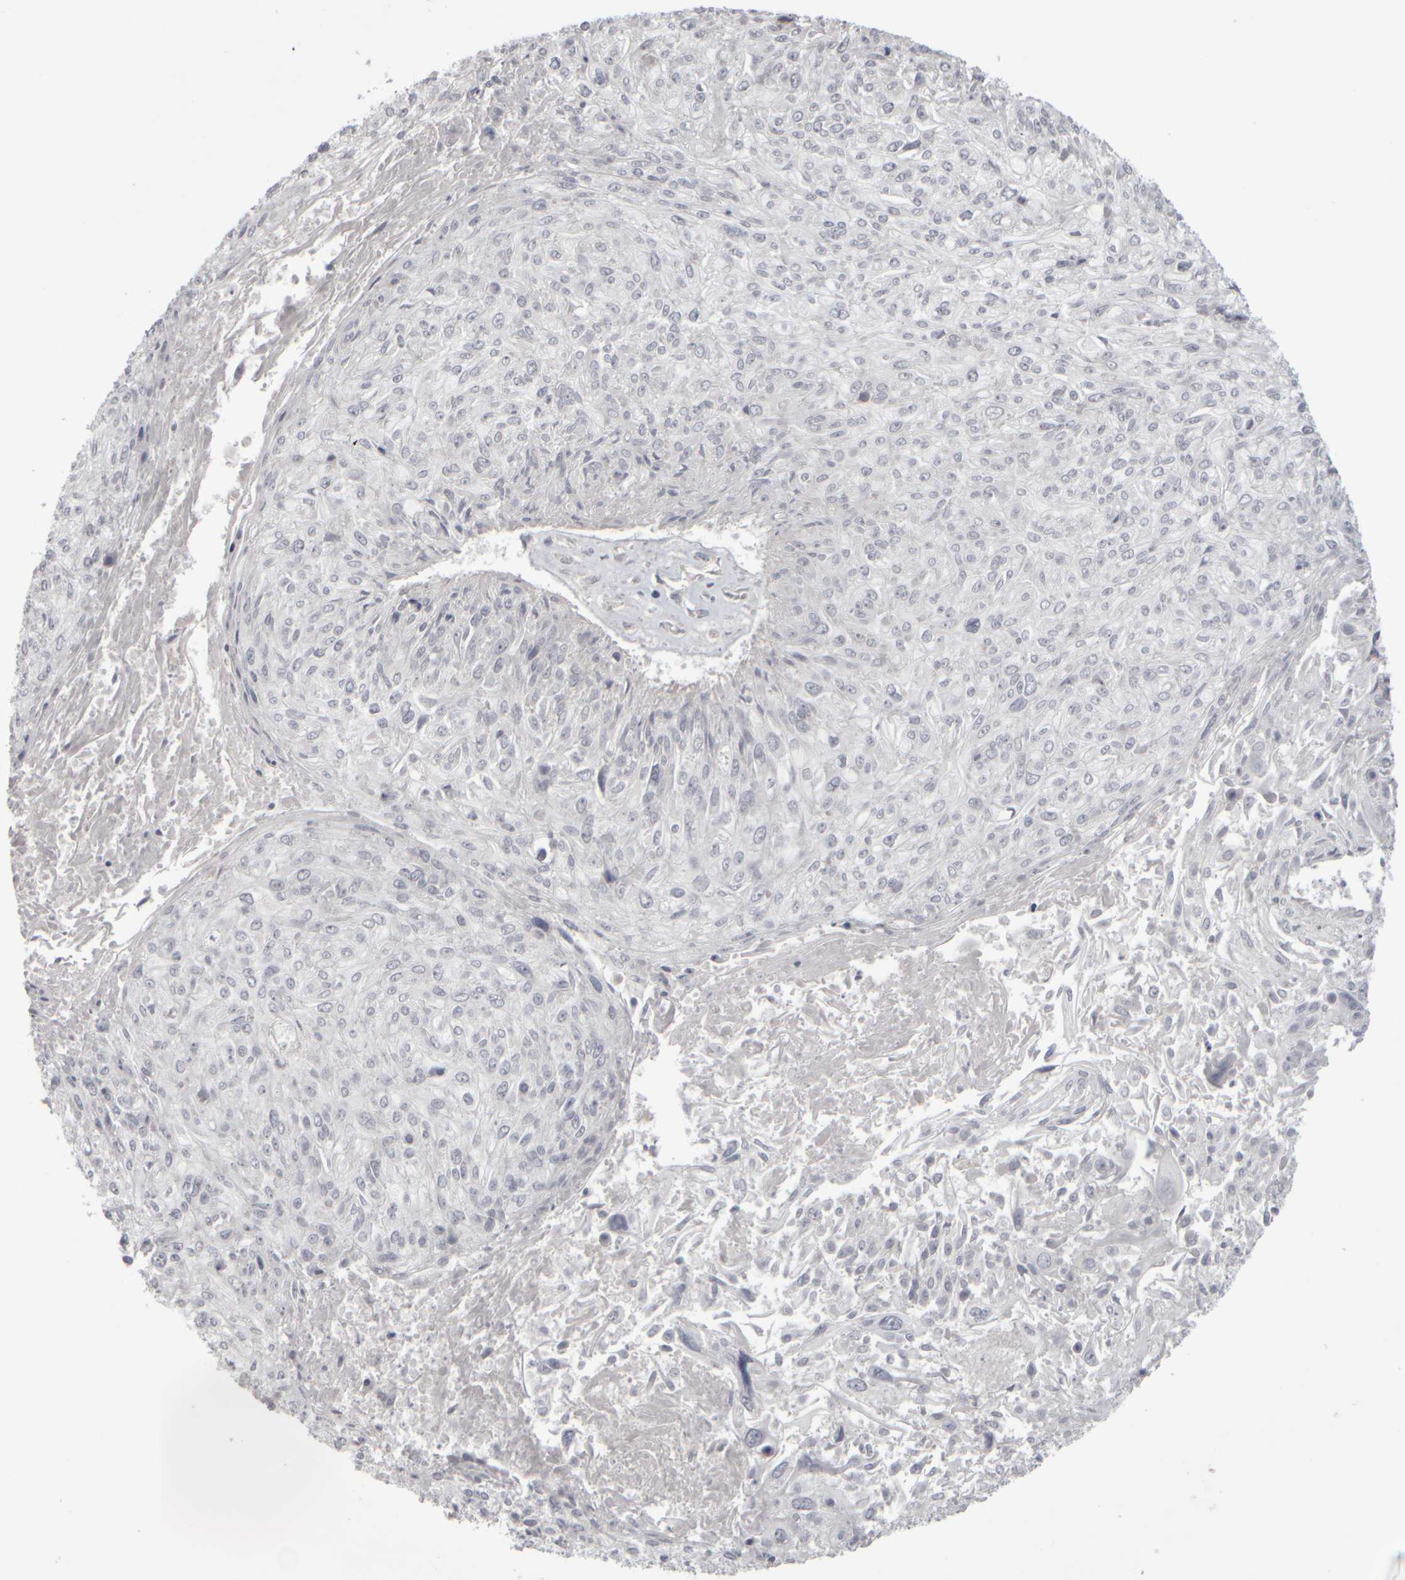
{"staining": {"intensity": "negative", "quantity": "none", "location": "none"}, "tissue": "cervical cancer", "cell_type": "Tumor cells", "image_type": "cancer", "snomed": [{"axis": "morphology", "description": "Squamous cell carcinoma, NOS"}, {"axis": "topography", "description": "Cervix"}], "caption": "The histopathology image exhibits no significant expression in tumor cells of cervical cancer (squamous cell carcinoma).", "gene": "SCO1", "patient": {"sex": "female", "age": 51}}